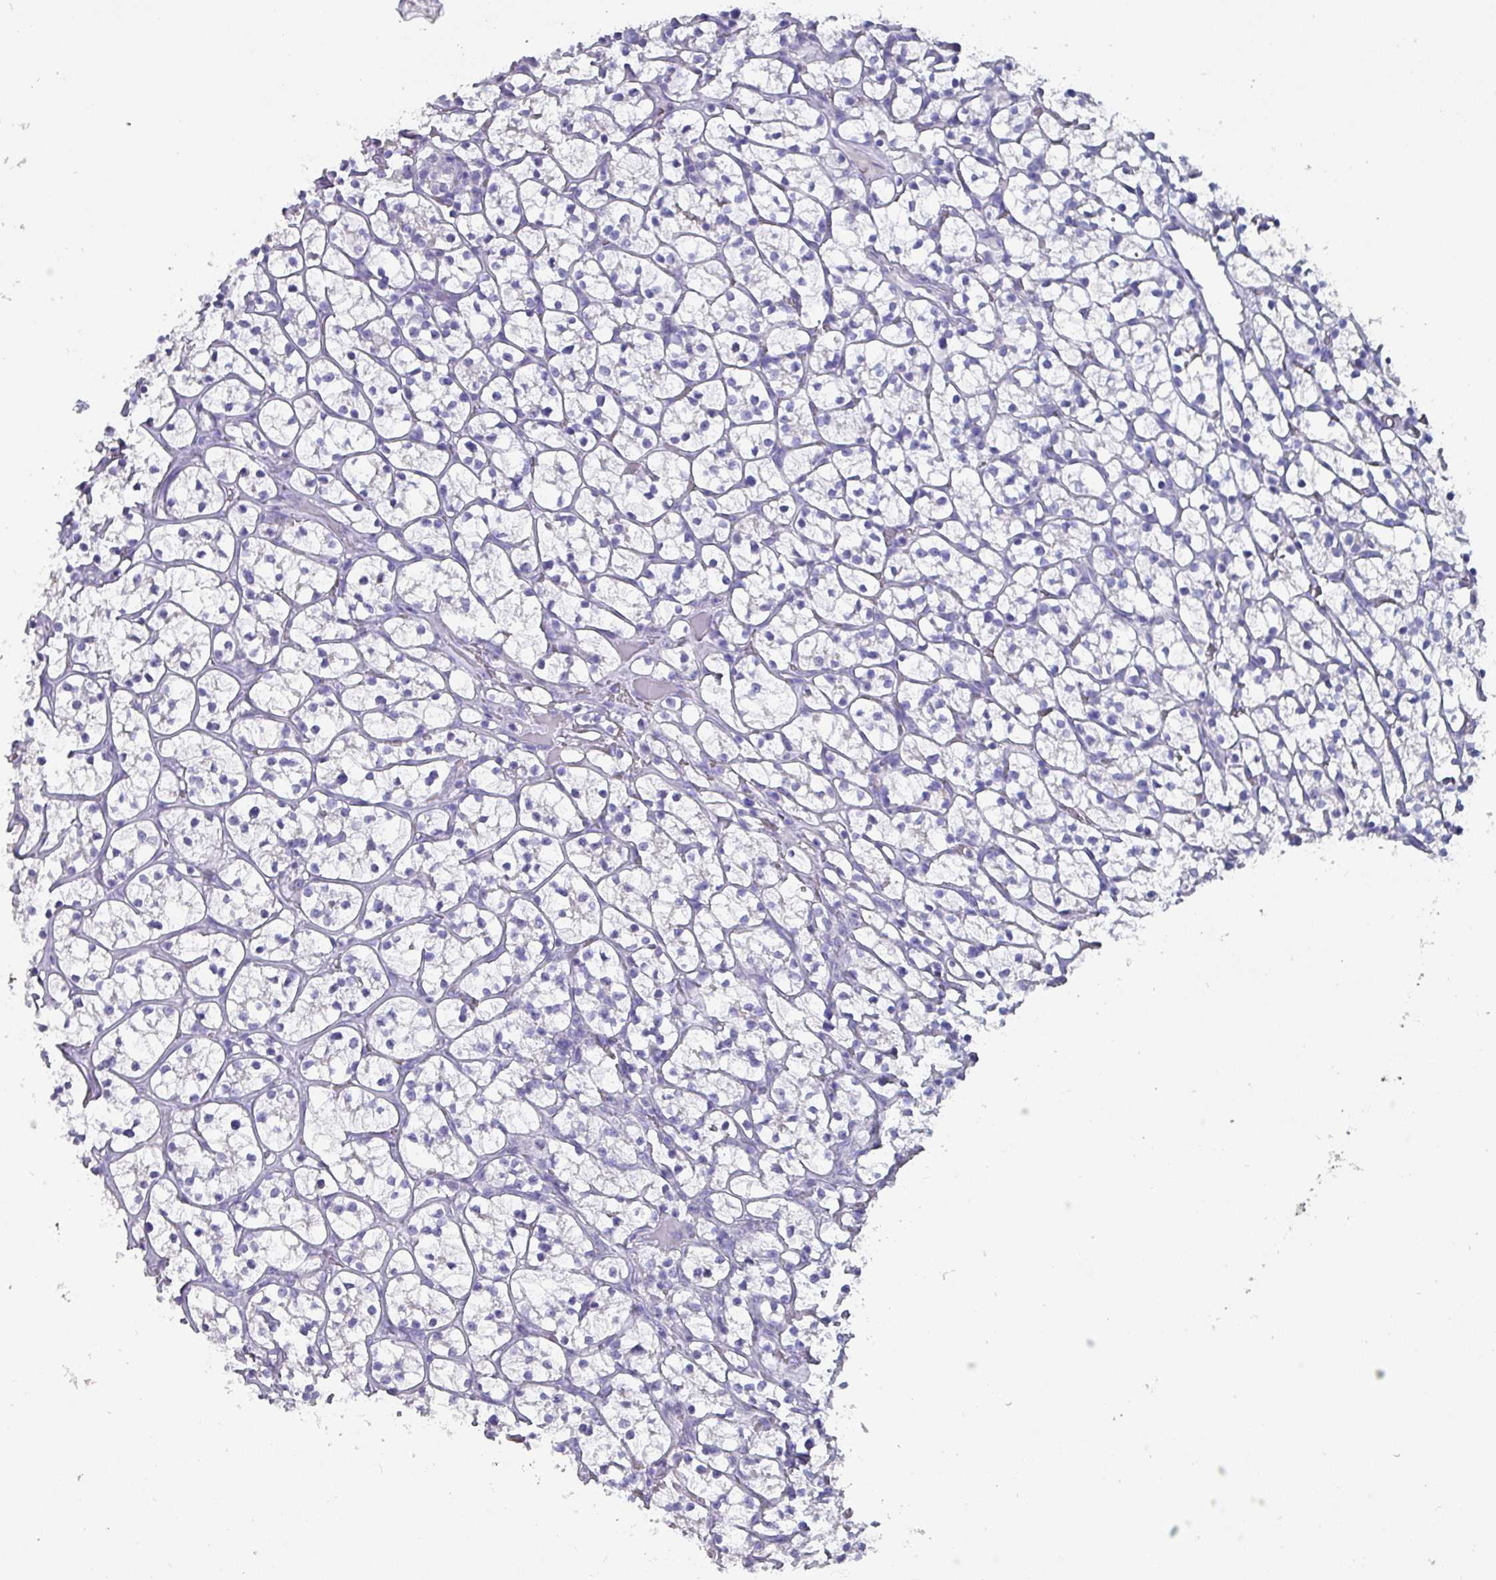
{"staining": {"intensity": "negative", "quantity": "none", "location": "none"}, "tissue": "renal cancer", "cell_type": "Tumor cells", "image_type": "cancer", "snomed": [{"axis": "morphology", "description": "Adenocarcinoma, NOS"}, {"axis": "topography", "description": "Kidney"}], "caption": "An immunohistochemistry micrograph of renal adenocarcinoma is shown. There is no staining in tumor cells of renal adenocarcinoma.", "gene": "INS-IGF2", "patient": {"sex": "female", "age": 64}}